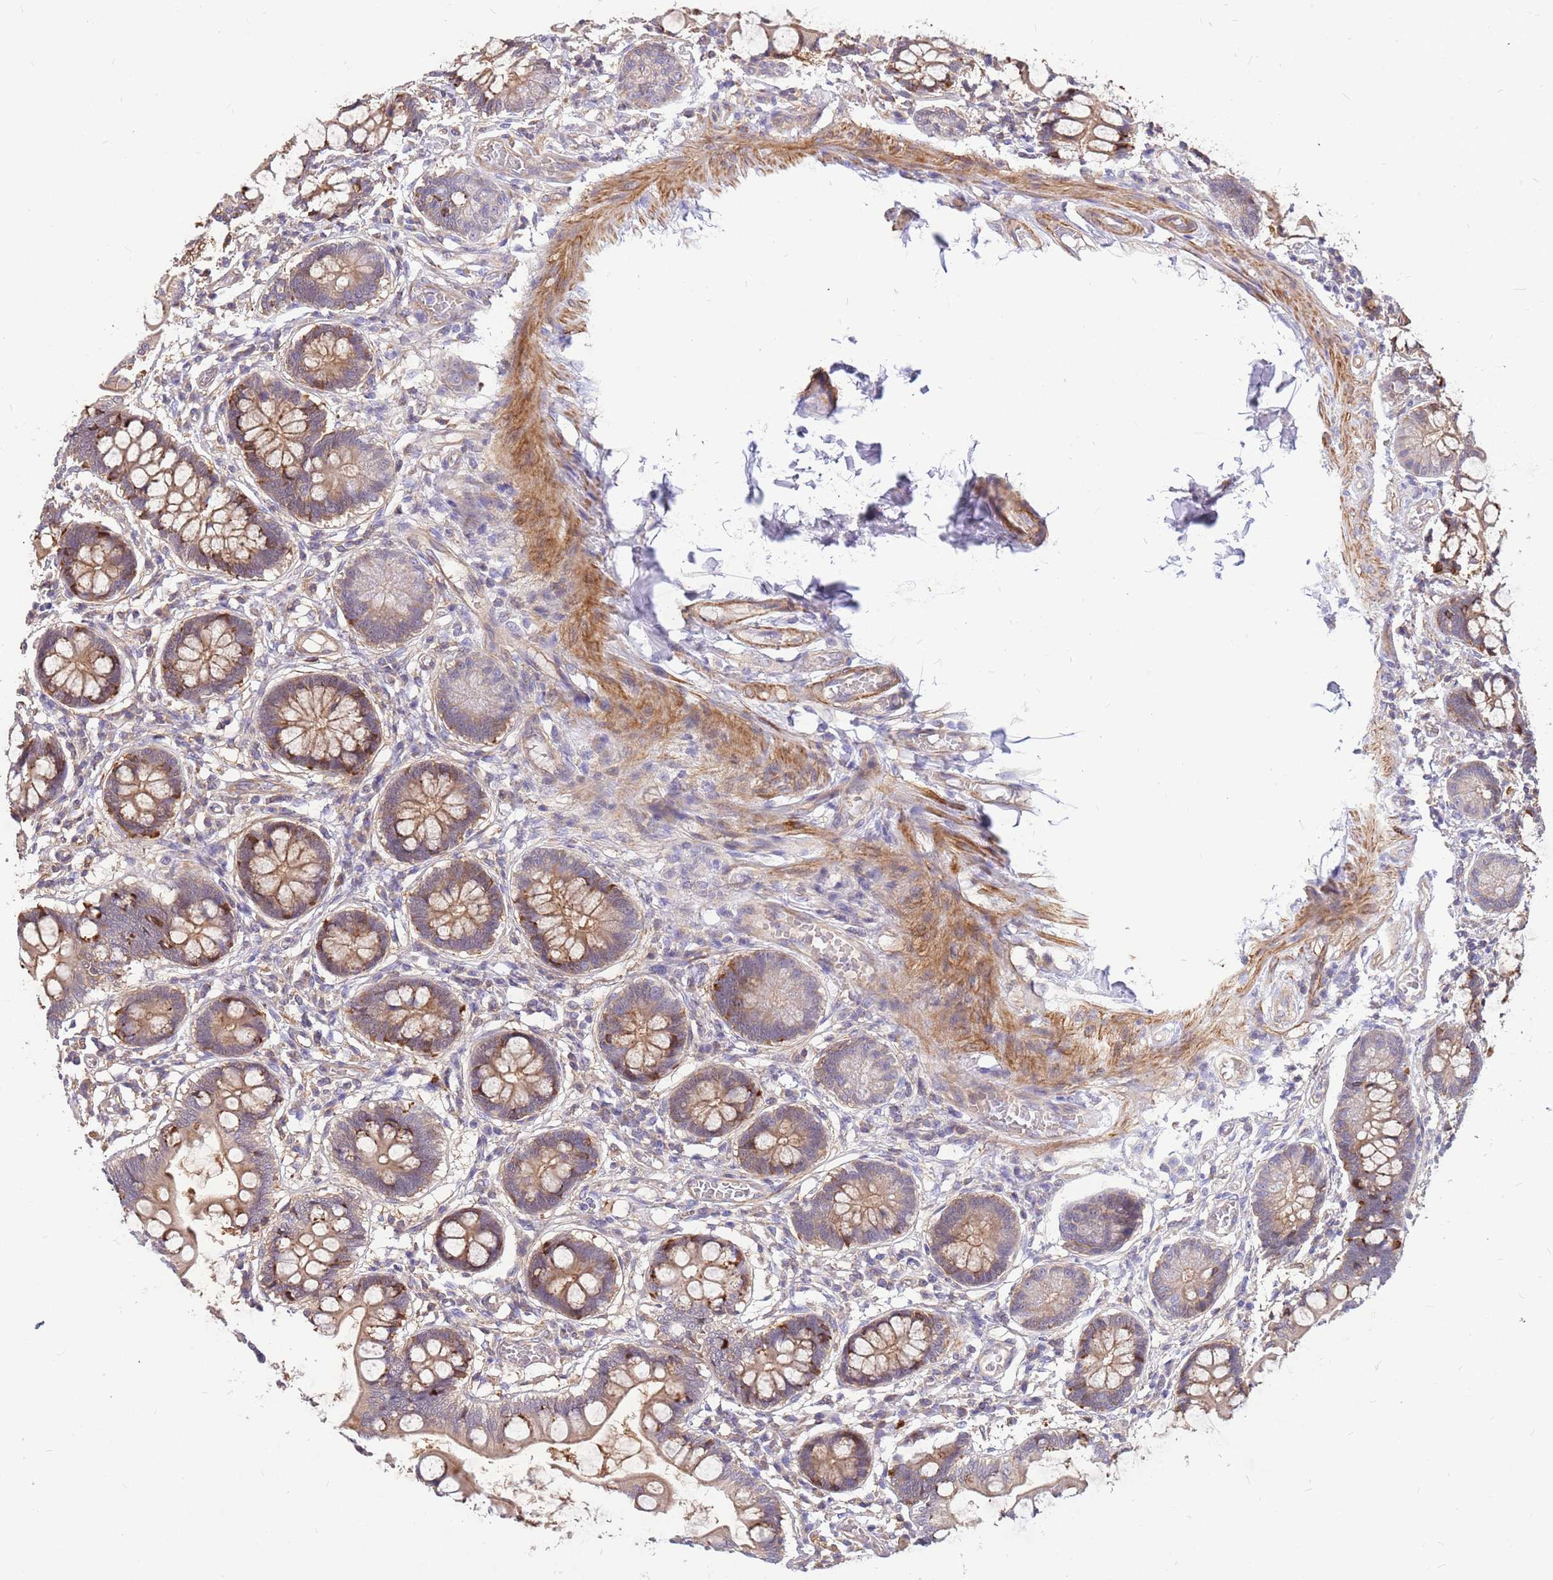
{"staining": {"intensity": "moderate", "quantity": ">75%", "location": "cytoplasmic/membranous"}, "tissue": "small intestine", "cell_type": "Glandular cells", "image_type": "normal", "snomed": [{"axis": "morphology", "description": "Normal tissue, NOS"}, {"axis": "topography", "description": "Small intestine"}], "caption": "High-power microscopy captured an IHC histopathology image of normal small intestine, revealing moderate cytoplasmic/membranous staining in approximately >75% of glandular cells.", "gene": "MVD", "patient": {"sex": "male", "age": 52}}